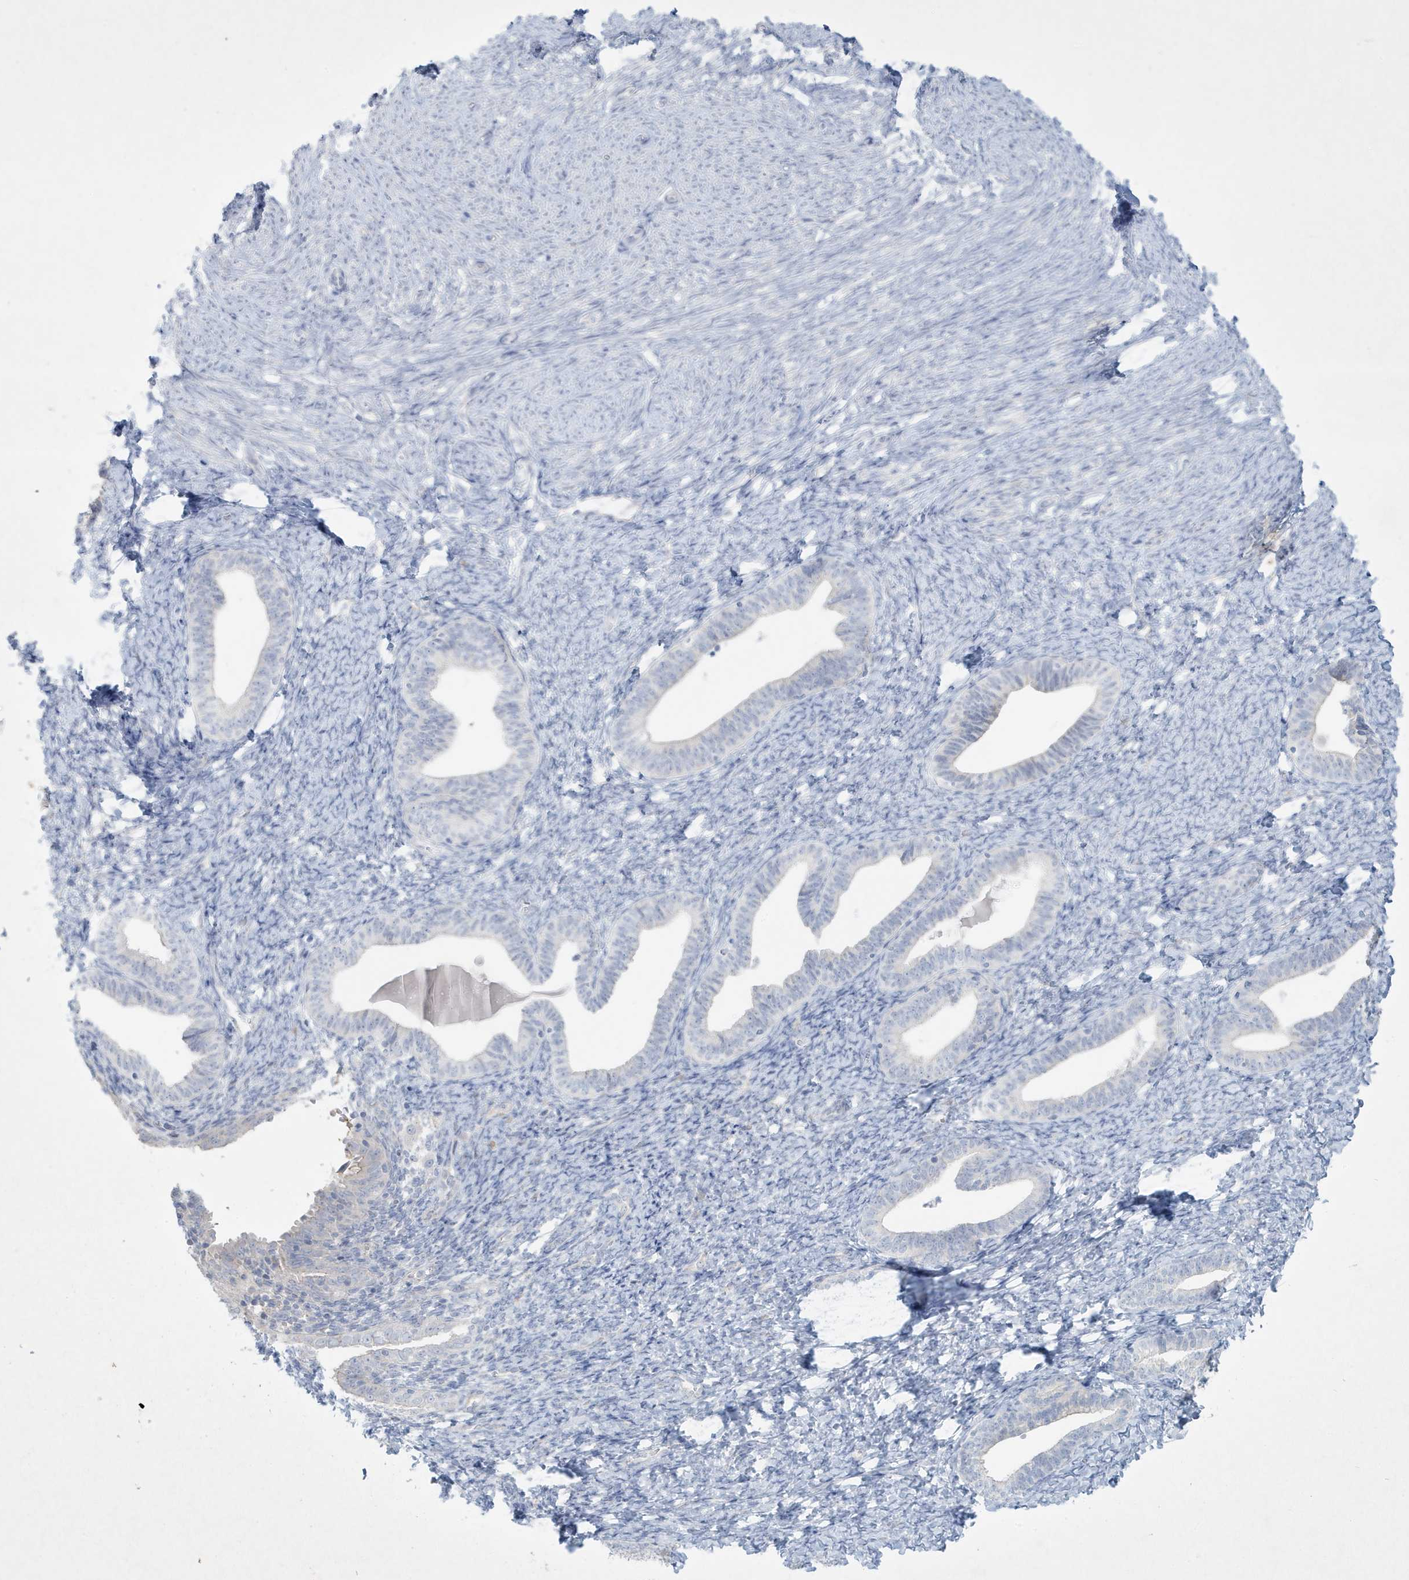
{"staining": {"intensity": "negative", "quantity": "none", "location": "none"}, "tissue": "endometrium", "cell_type": "Cells in endometrial stroma", "image_type": "normal", "snomed": [{"axis": "morphology", "description": "Normal tissue, NOS"}, {"axis": "topography", "description": "Endometrium"}], "caption": "The micrograph displays no significant positivity in cells in endometrial stroma of endometrium. (Stains: DAB IHC with hematoxylin counter stain, Microscopy: brightfield microscopy at high magnification).", "gene": "CCDC24", "patient": {"sex": "female", "age": 72}}